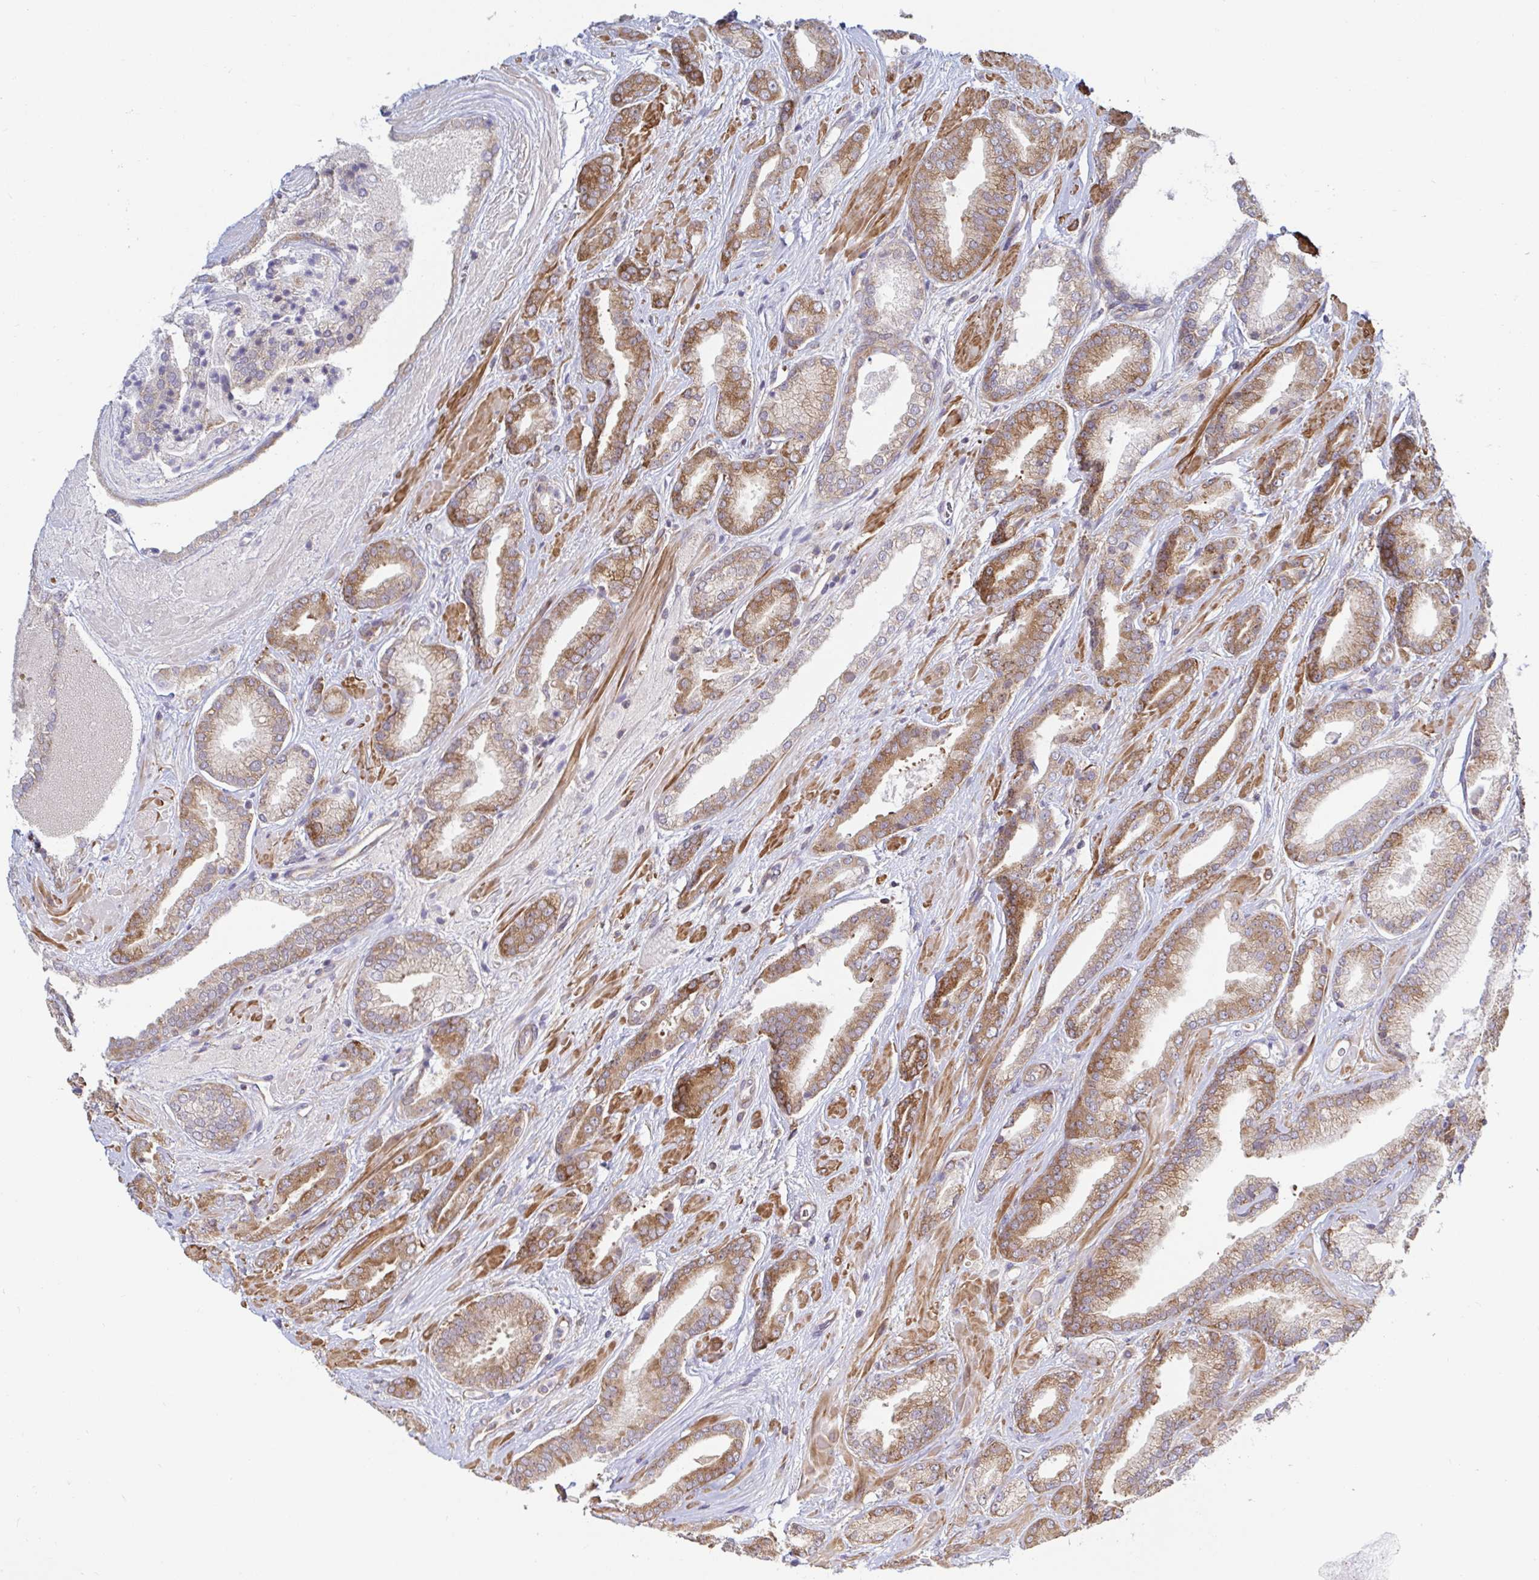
{"staining": {"intensity": "moderate", "quantity": ">75%", "location": "cytoplasmic/membranous"}, "tissue": "prostate cancer", "cell_type": "Tumor cells", "image_type": "cancer", "snomed": [{"axis": "morphology", "description": "Adenocarcinoma, High grade"}, {"axis": "topography", "description": "Prostate"}], "caption": "Prostate cancer (high-grade adenocarcinoma) stained for a protein (brown) shows moderate cytoplasmic/membranous positive staining in about >75% of tumor cells.", "gene": "LARP1", "patient": {"sex": "male", "age": 56}}